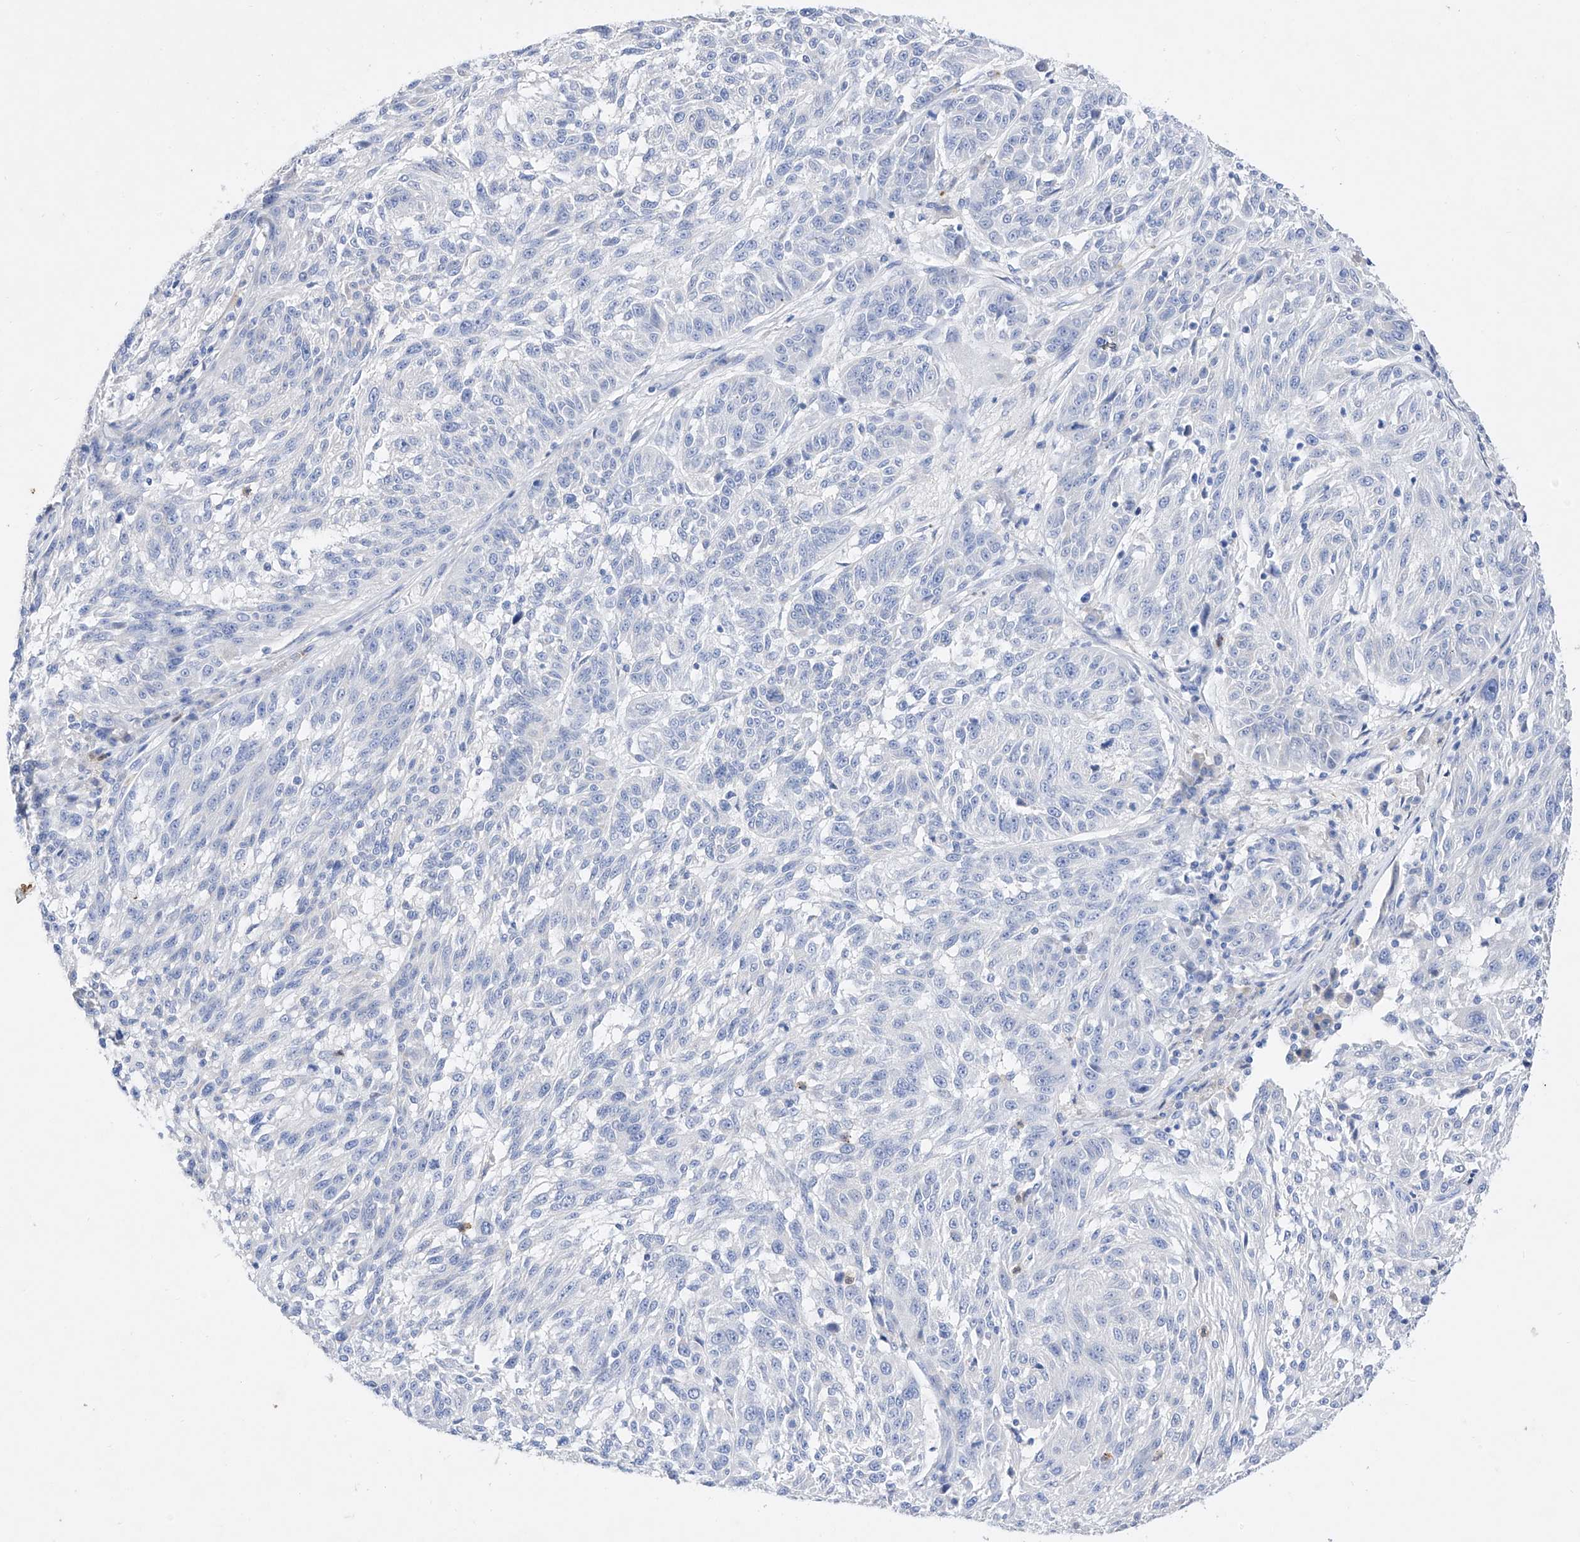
{"staining": {"intensity": "negative", "quantity": "none", "location": "none"}, "tissue": "melanoma", "cell_type": "Tumor cells", "image_type": "cancer", "snomed": [{"axis": "morphology", "description": "Malignant melanoma, NOS"}, {"axis": "topography", "description": "Skin"}], "caption": "Immunohistochemistry micrograph of human melanoma stained for a protein (brown), which shows no positivity in tumor cells.", "gene": "TM7SF2", "patient": {"sex": "male", "age": 53}}